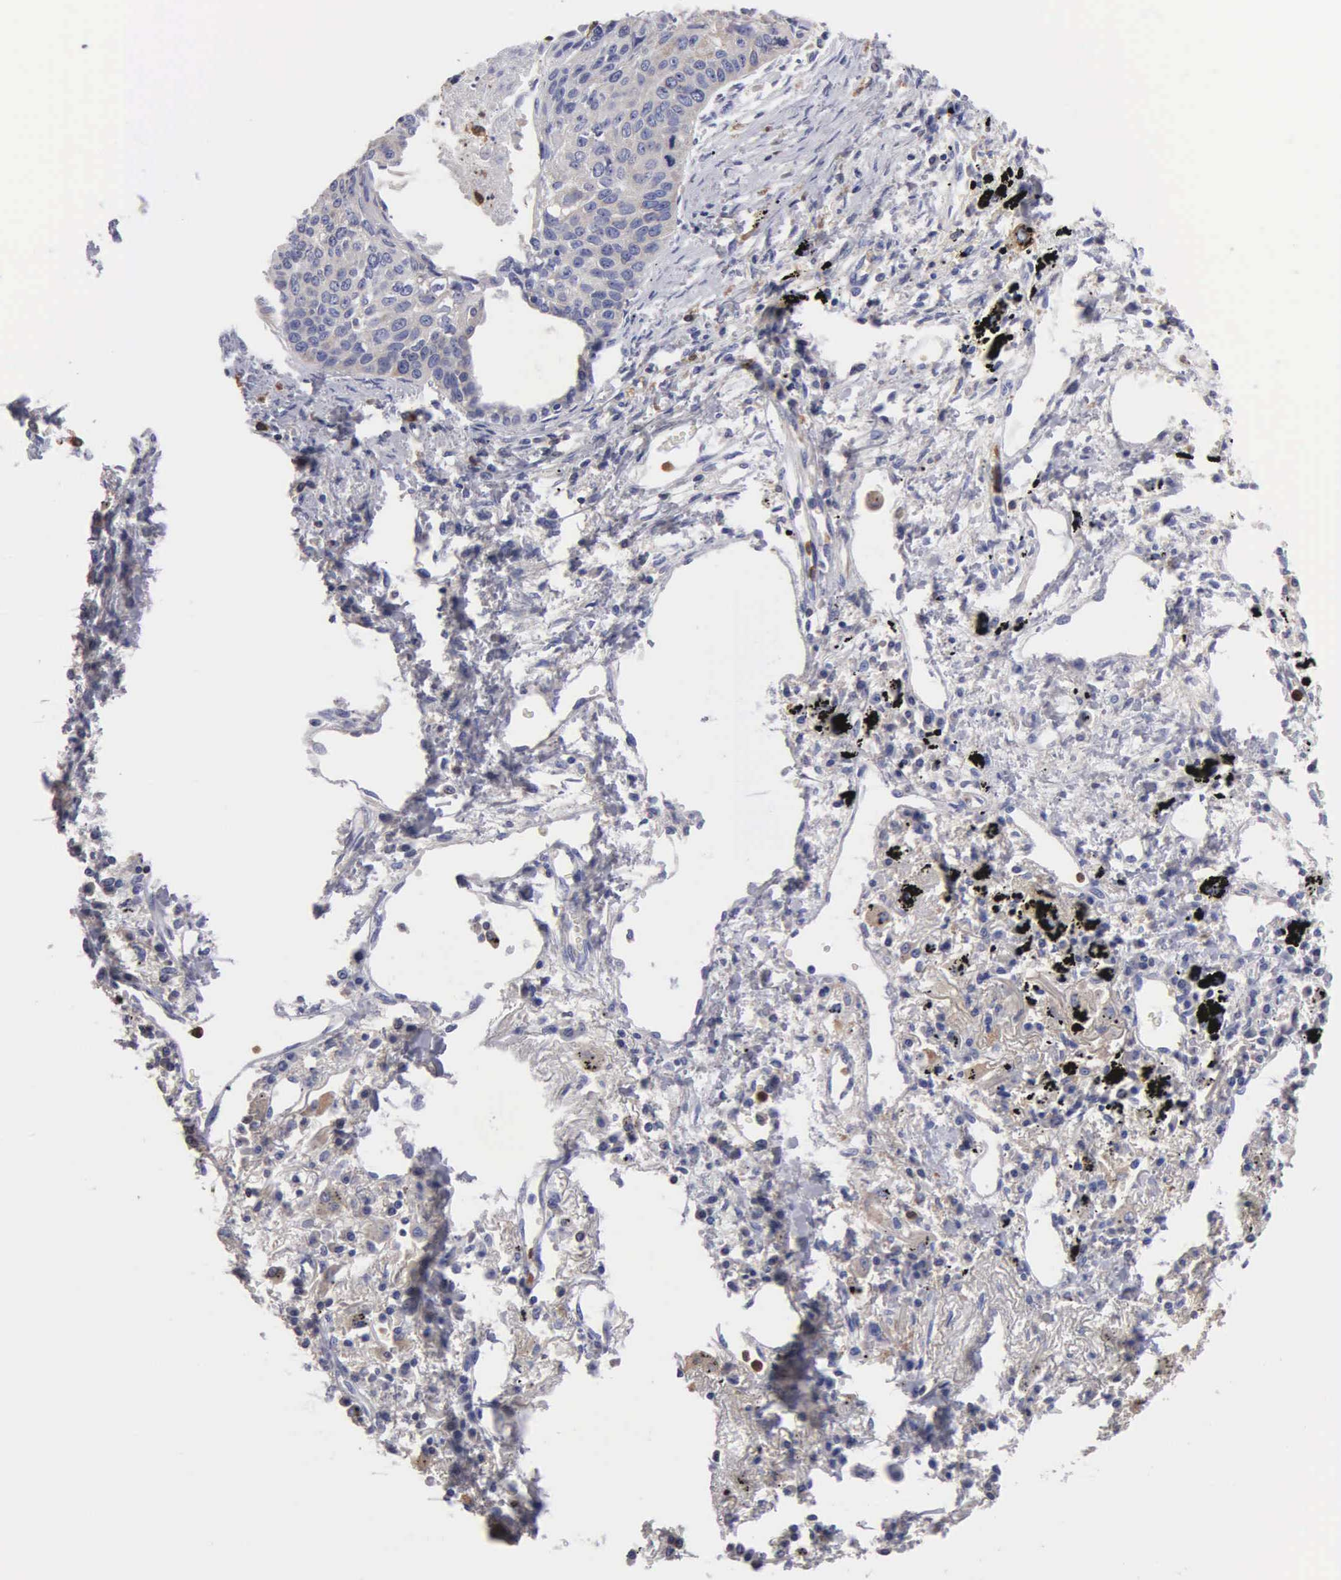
{"staining": {"intensity": "weak", "quantity": "<25%", "location": "cytoplasmic/membranous"}, "tissue": "lung cancer", "cell_type": "Tumor cells", "image_type": "cancer", "snomed": [{"axis": "morphology", "description": "Squamous cell carcinoma, NOS"}, {"axis": "topography", "description": "Lung"}], "caption": "High power microscopy micrograph of an IHC photomicrograph of lung cancer, revealing no significant expression in tumor cells. (DAB immunohistochemistry visualized using brightfield microscopy, high magnification).", "gene": "G6PD", "patient": {"sex": "male", "age": 71}}